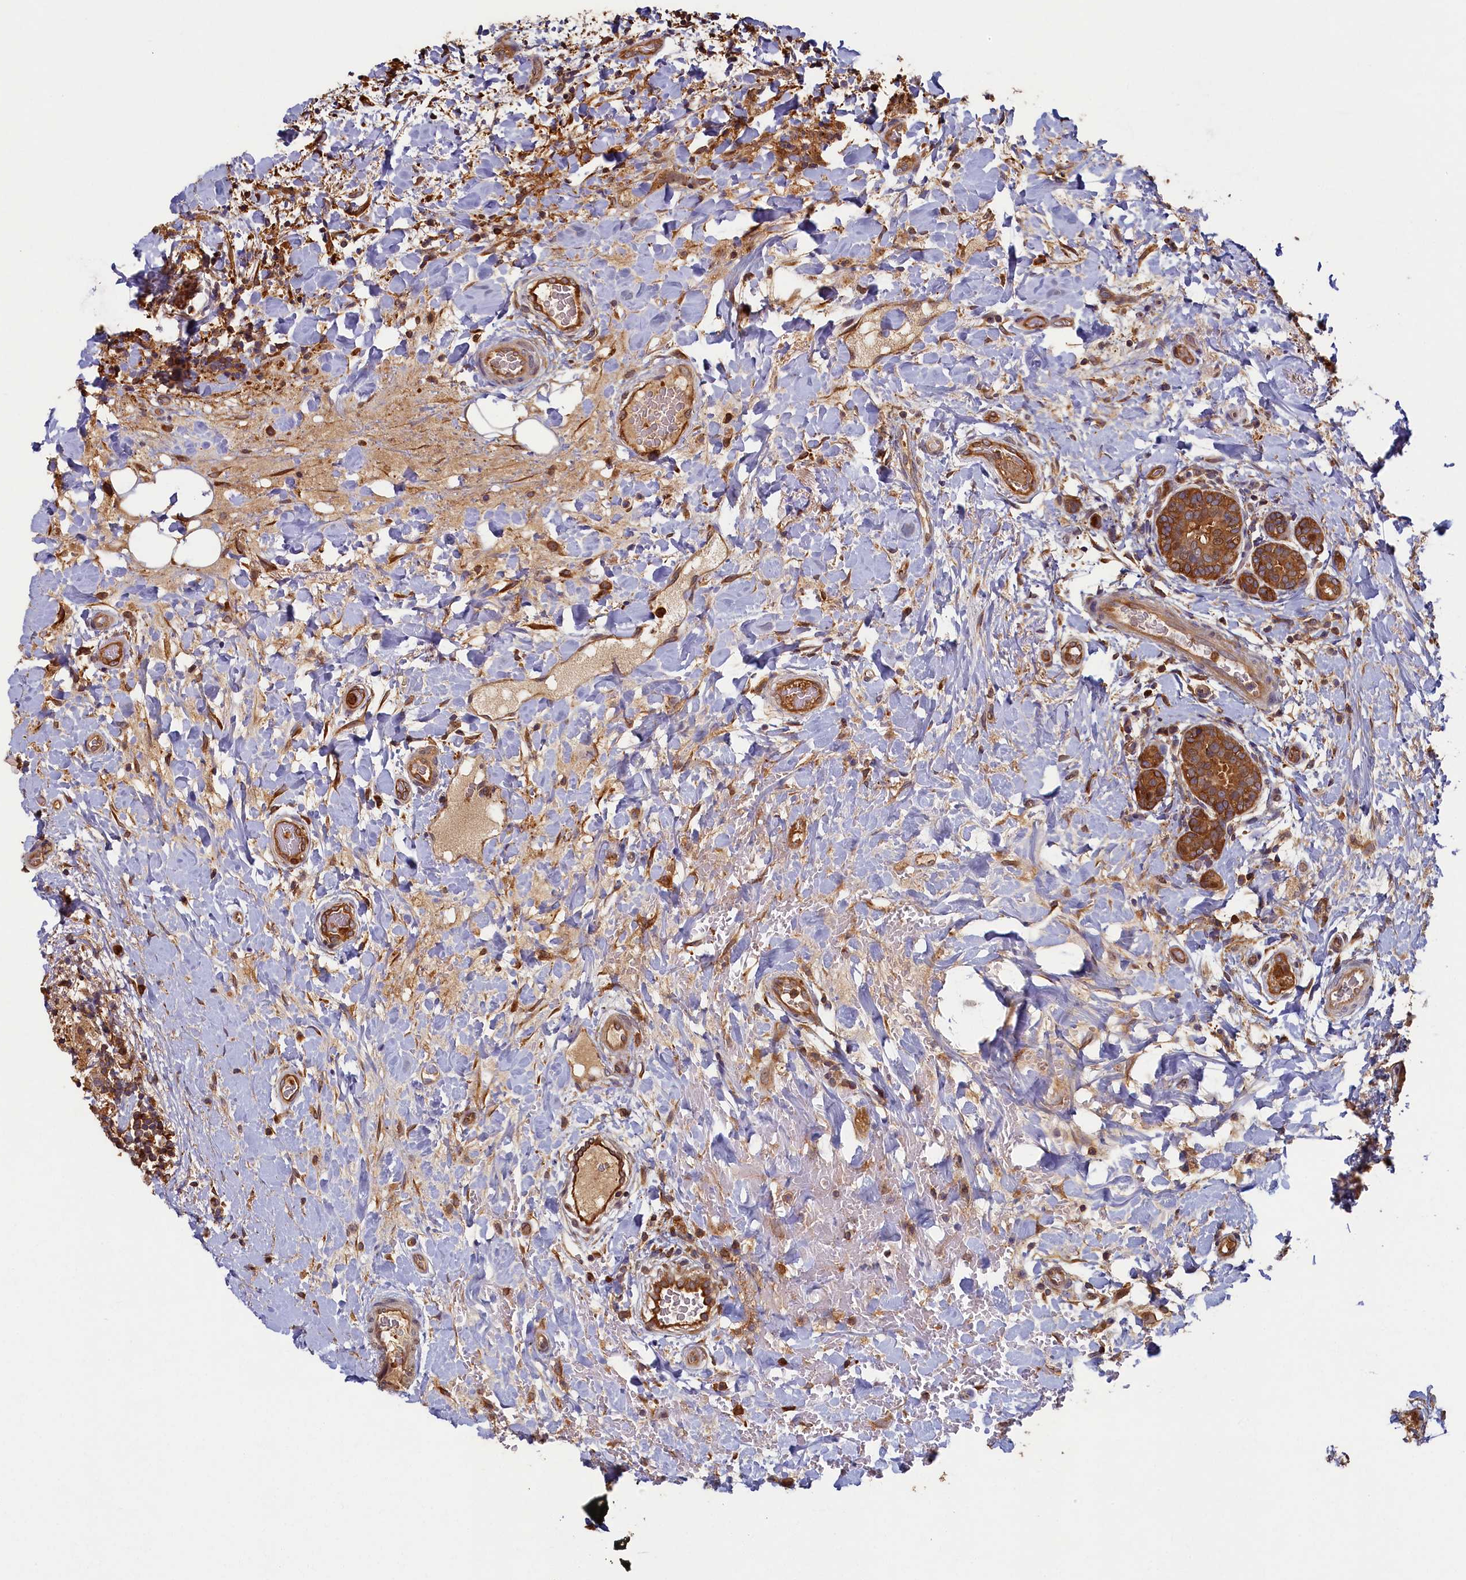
{"staining": {"intensity": "strong", "quantity": ">75%", "location": "cytoplasmic/membranous"}, "tissue": "breast cancer", "cell_type": "Tumor cells", "image_type": "cancer", "snomed": [{"axis": "morphology", "description": "Normal tissue, NOS"}, {"axis": "morphology", "description": "Duct carcinoma"}, {"axis": "topography", "description": "Breast"}], "caption": "IHC photomicrograph of neoplastic tissue: human invasive ductal carcinoma (breast) stained using immunohistochemistry reveals high levels of strong protein expression localized specifically in the cytoplasmic/membranous of tumor cells, appearing as a cytoplasmic/membranous brown color.", "gene": "TIMM8B", "patient": {"sex": "female", "age": 62}}